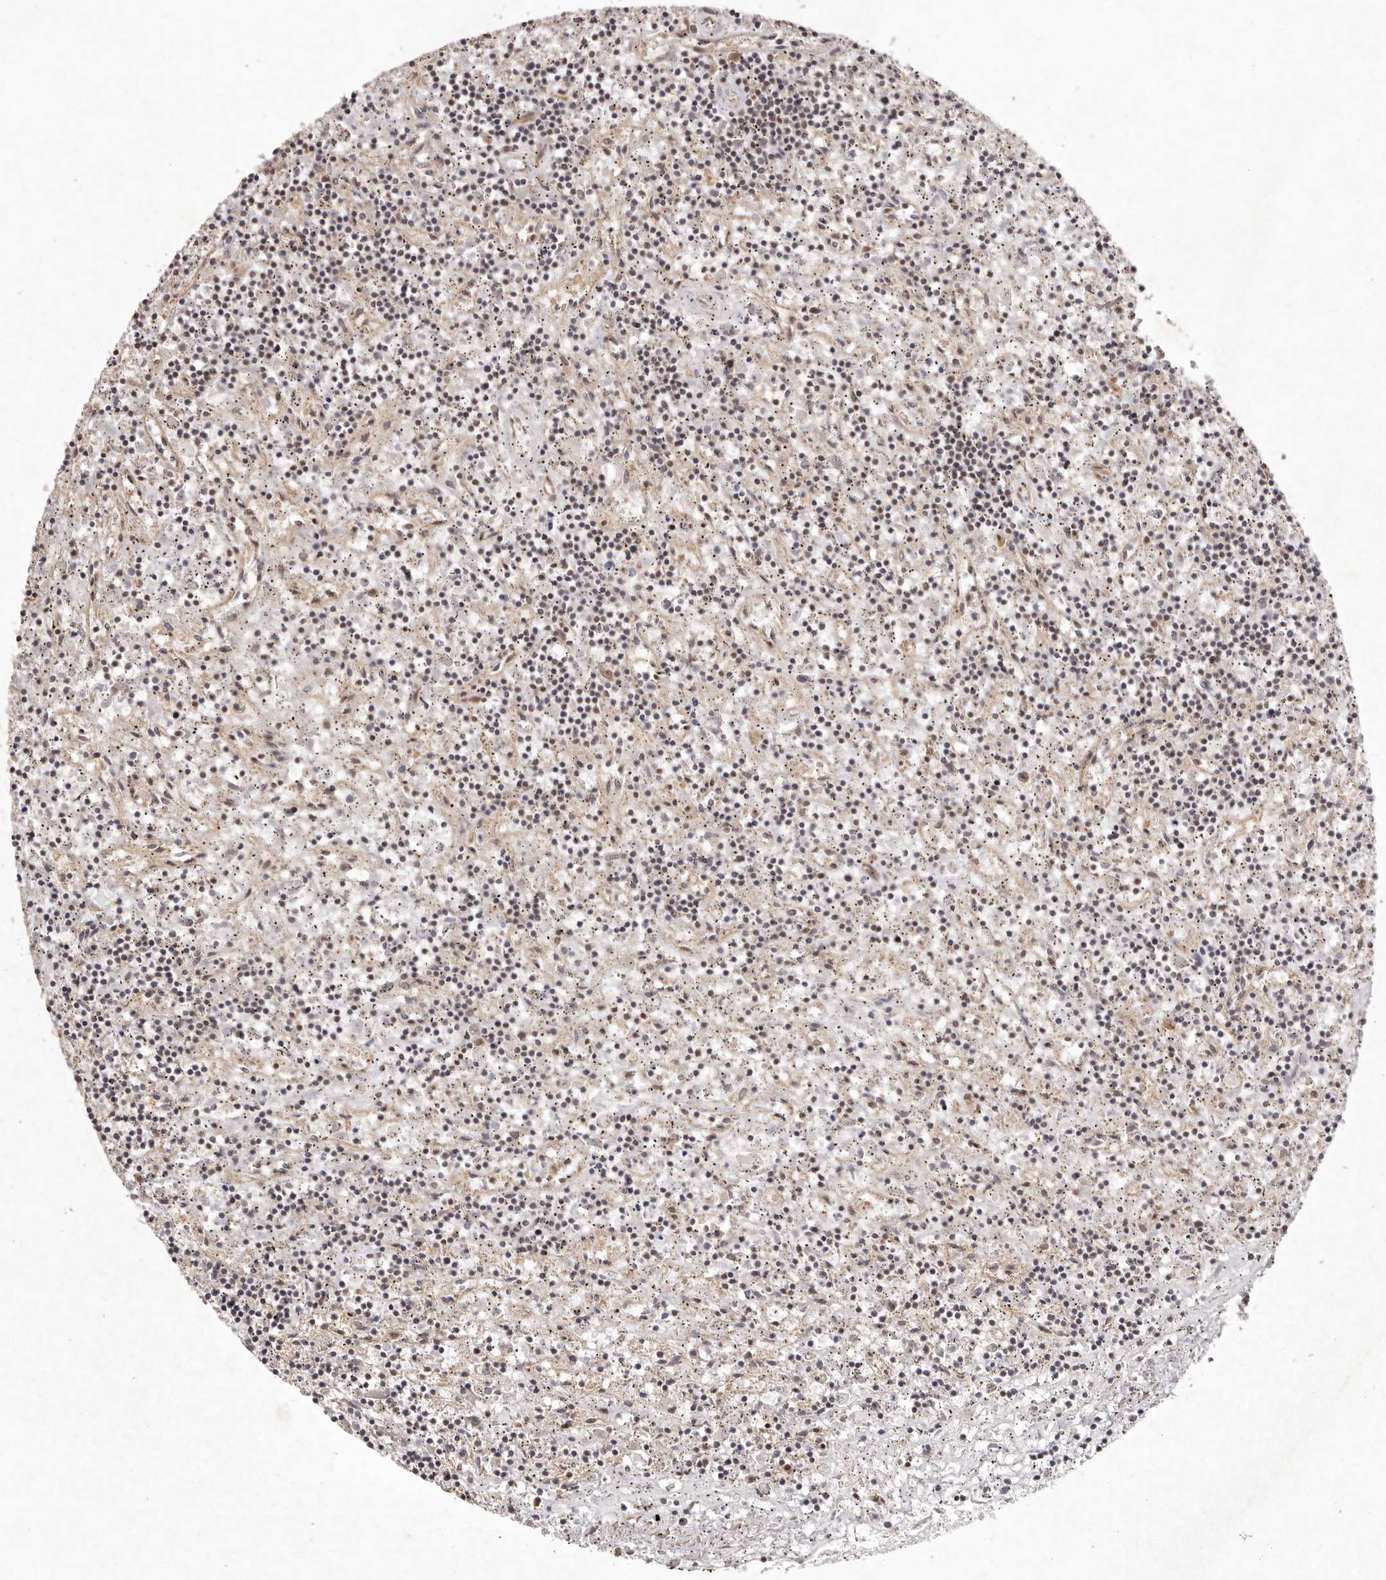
{"staining": {"intensity": "weak", "quantity": "25%-75%", "location": "cytoplasmic/membranous,nuclear"}, "tissue": "lymphoma", "cell_type": "Tumor cells", "image_type": "cancer", "snomed": [{"axis": "morphology", "description": "Malignant lymphoma, non-Hodgkin's type, Low grade"}, {"axis": "topography", "description": "Spleen"}], "caption": "This is a histology image of immunohistochemistry (IHC) staining of malignant lymphoma, non-Hodgkin's type (low-grade), which shows weak positivity in the cytoplasmic/membranous and nuclear of tumor cells.", "gene": "BUD31", "patient": {"sex": "male", "age": 76}}